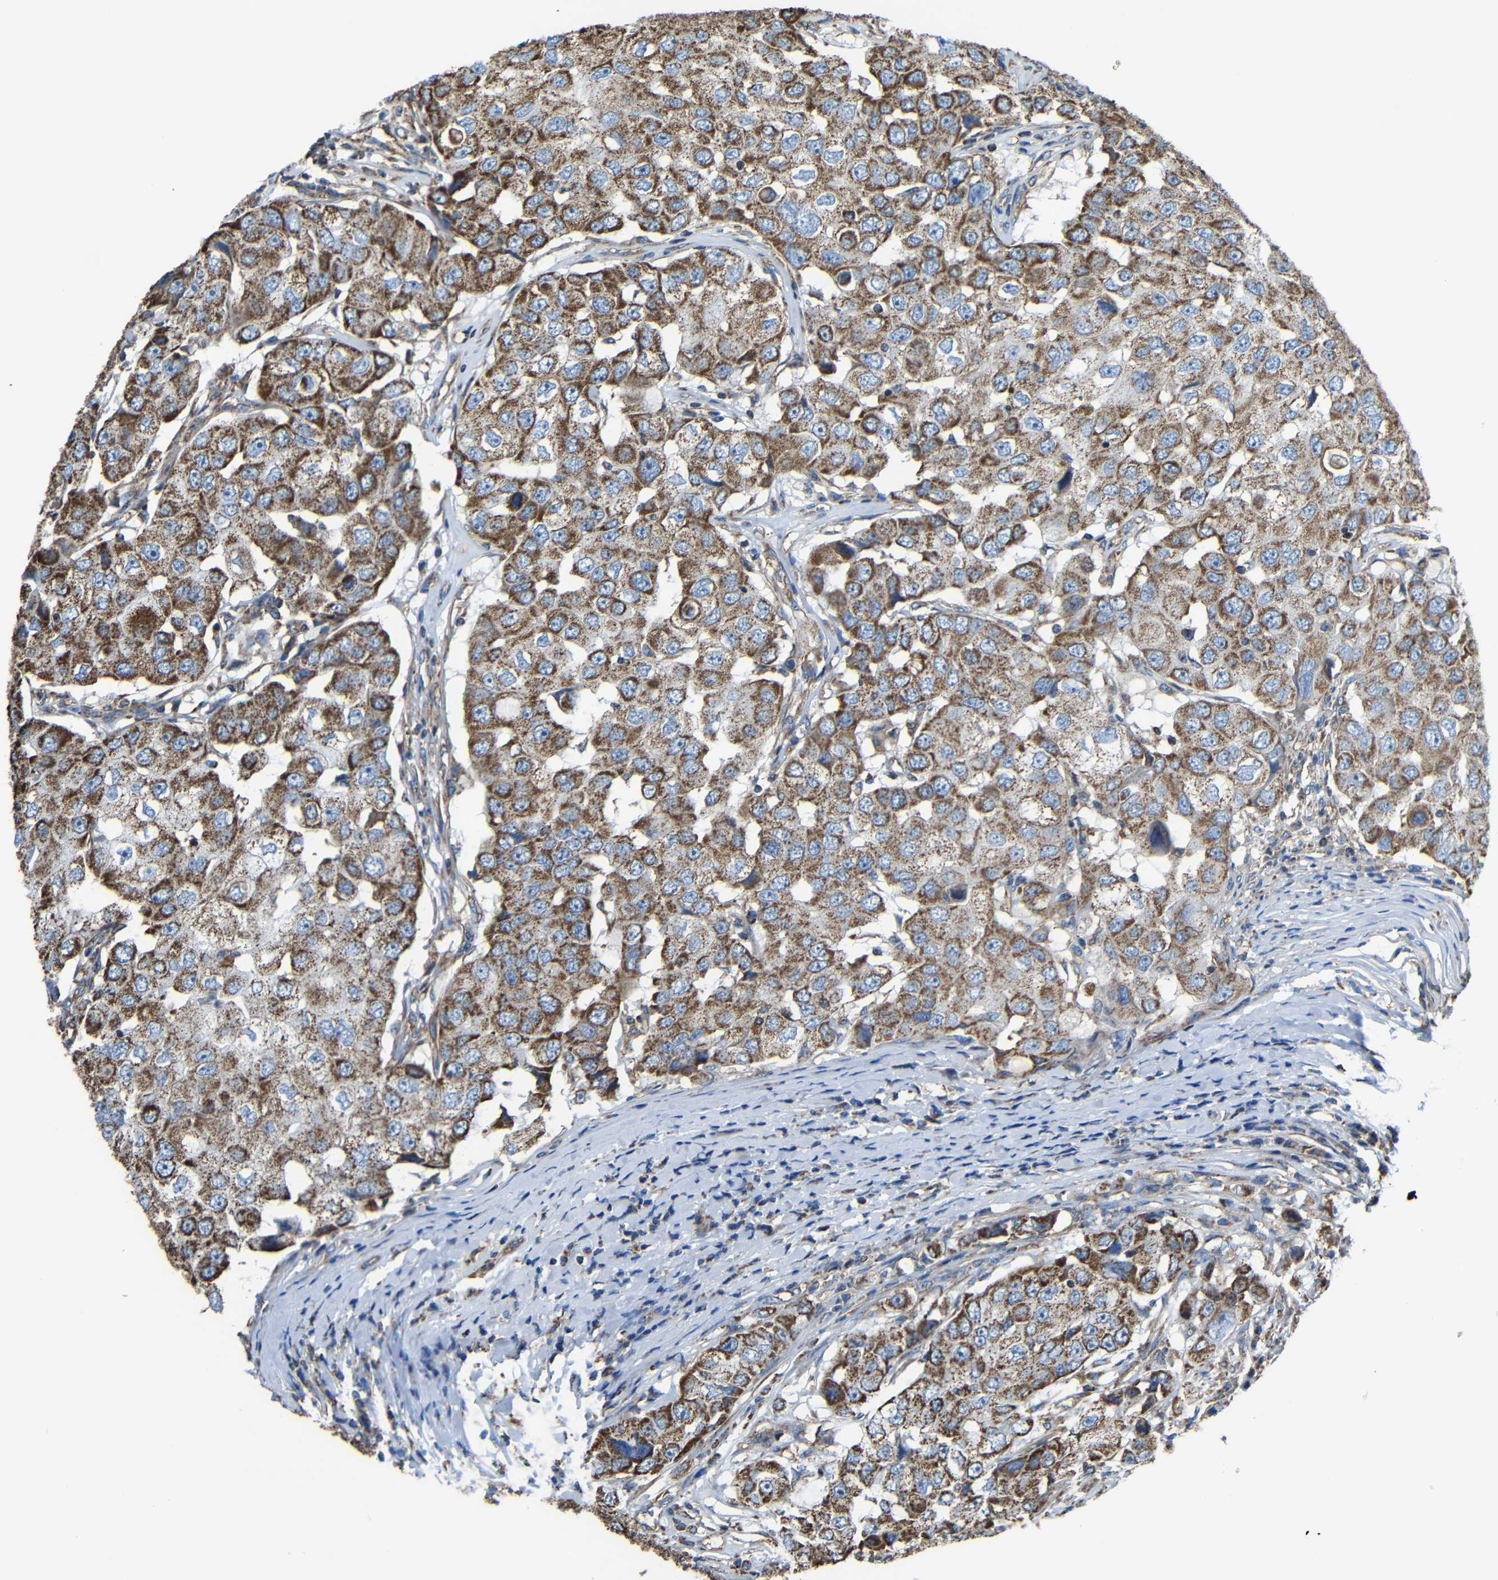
{"staining": {"intensity": "strong", "quantity": ">75%", "location": "cytoplasmic/membranous"}, "tissue": "breast cancer", "cell_type": "Tumor cells", "image_type": "cancer", "snomed": [{"axis": "morphology", "description": "Duct carcinoma"}, {"axis": "topography", "description": "Breast"}], "caption": "Breast invasive ductal carcinoma stained for a protein exhibits strong cytoplasmic/membranous positivity in tumor cells.", "gene": "INTS6L", "patient": {"sex": "female", "age": 27}}